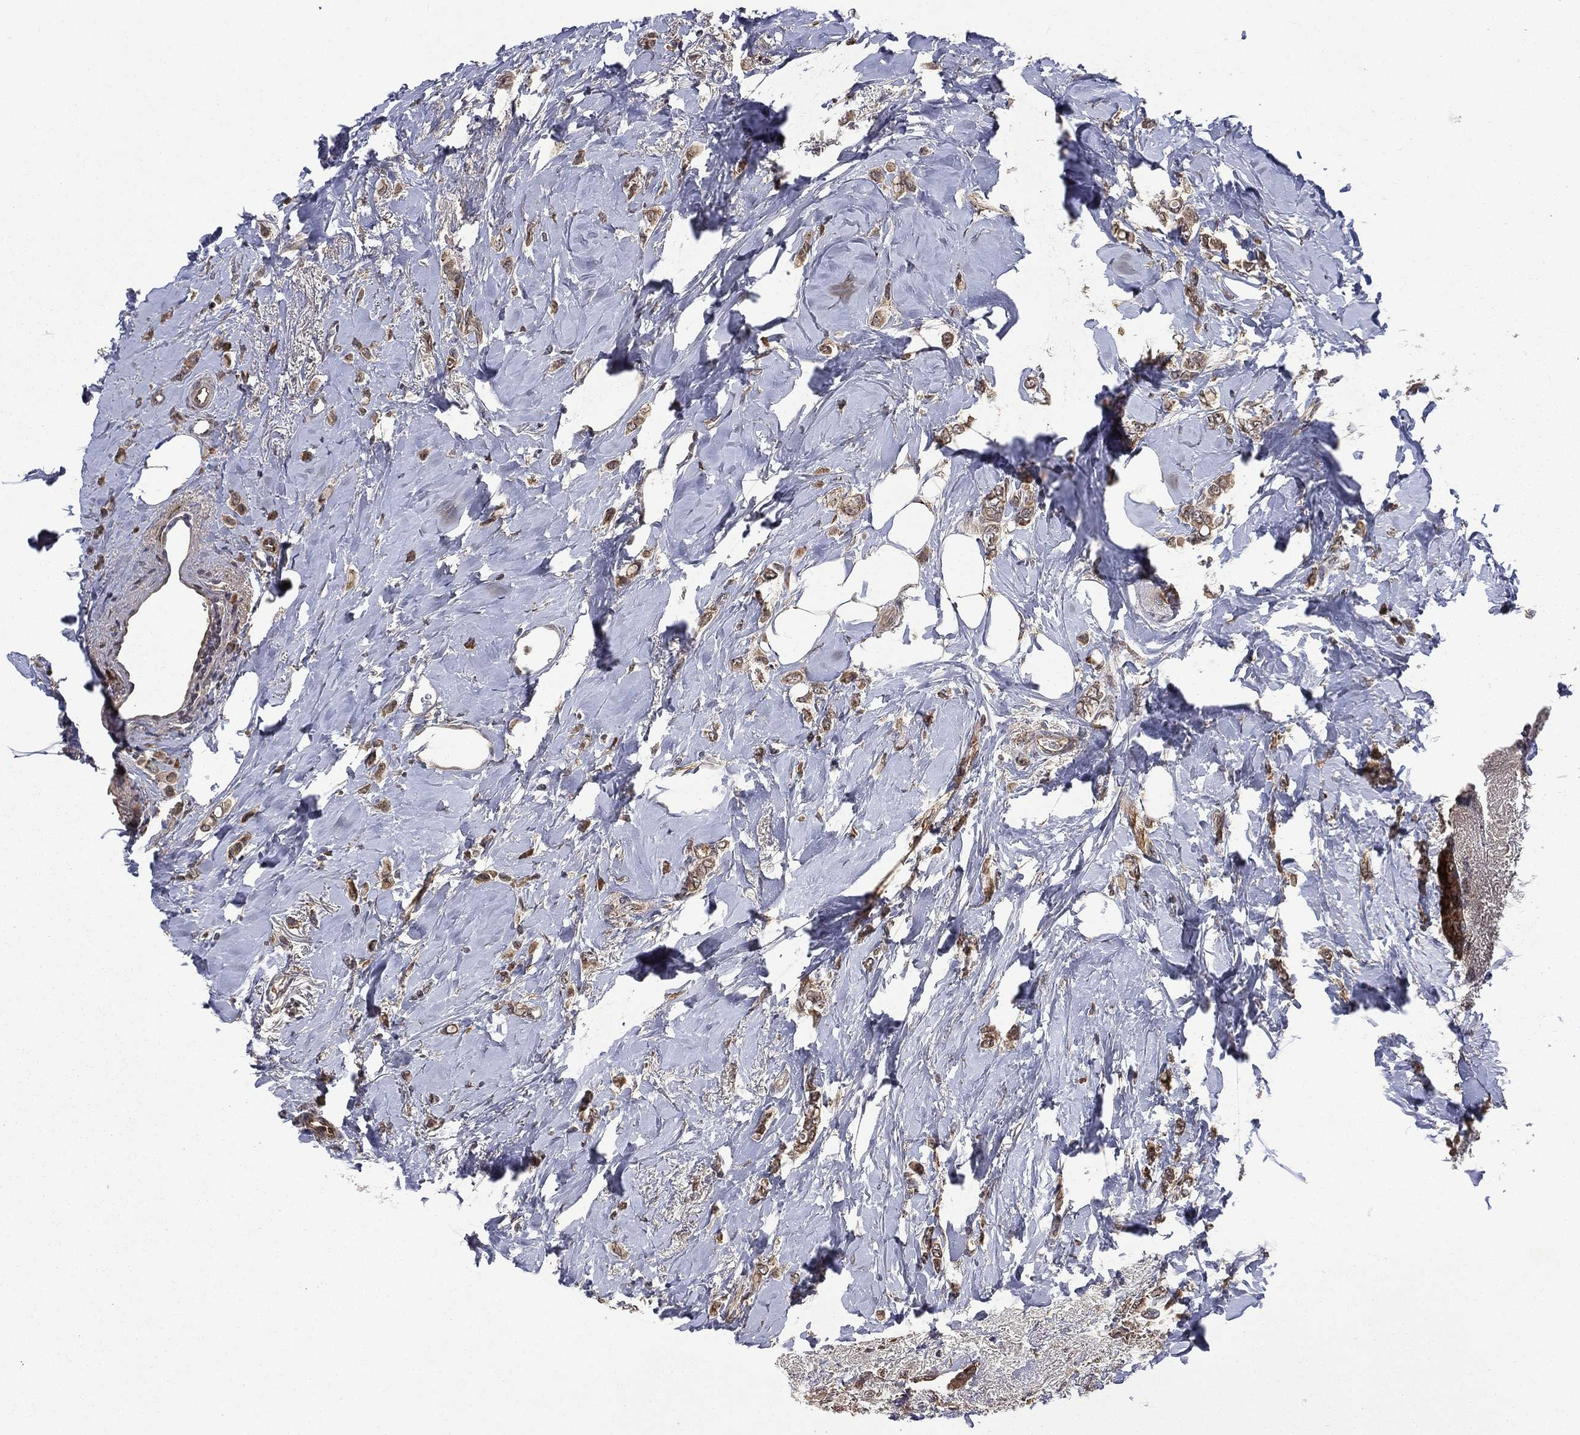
{"staining": {"intensity": "strong", "quantity": ">75%", "location": "cytoplasmic/membranous"}, "tissue": "breast cancer", "cell_type": "Tumor cells", "image_type": "cancer", "snomed": [{"axis": "morphology", "description": "Lobular carcinoma"}, {"axis": "topography", "description": "Breast"}], "caption": "Strong cytoplasmic/membranous protein staining is identified in approximately >75% of tumor cells in breast lobular carcinoma.", "gene": "RAB11FIP4", "patient": {"sex": "female", "age": 66}}